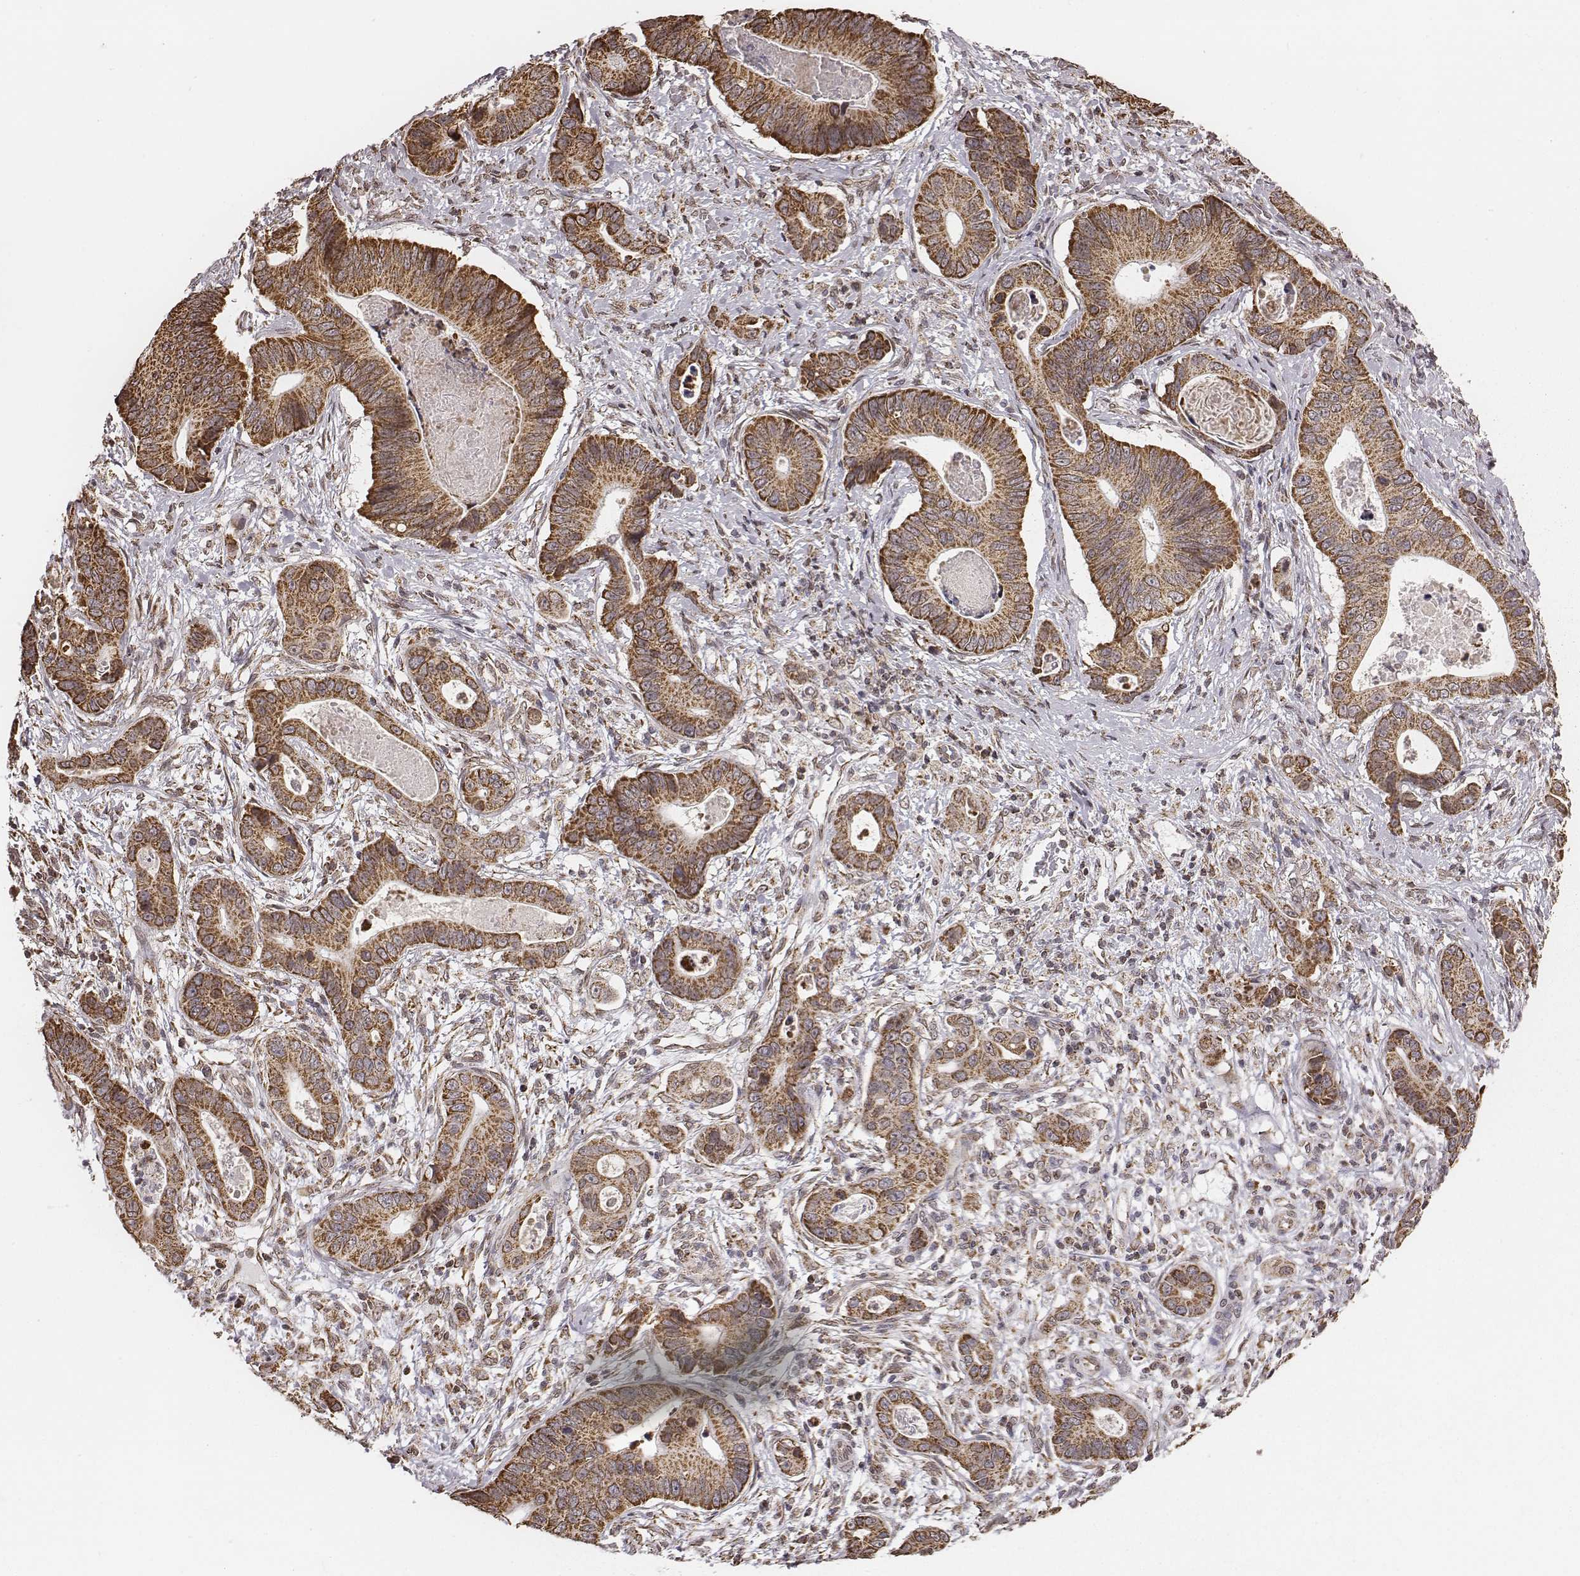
{"staining": {"intensity": "moderate", "quantity": ">75%", "location": "cytoplasmic/membranous"}, "tissue": "stomach cancer", "cell_type": "Tumor cells", "image_type": "cancer", "snomed": [{"axis": "morphology", "description": "Adenocarcinoma, NOS"}, {"axis": "topography", "description": "Stomach"}], "caption": "Stomach adenocarcinoma stained with DAB immunohistochemistry (IHC) reveals medium levels of moderate cytoplasmic/membranous positivity in about >75% of tumor cells.", "gene": "ACOT2", "patient": {"sex": "male", "age": 84}}